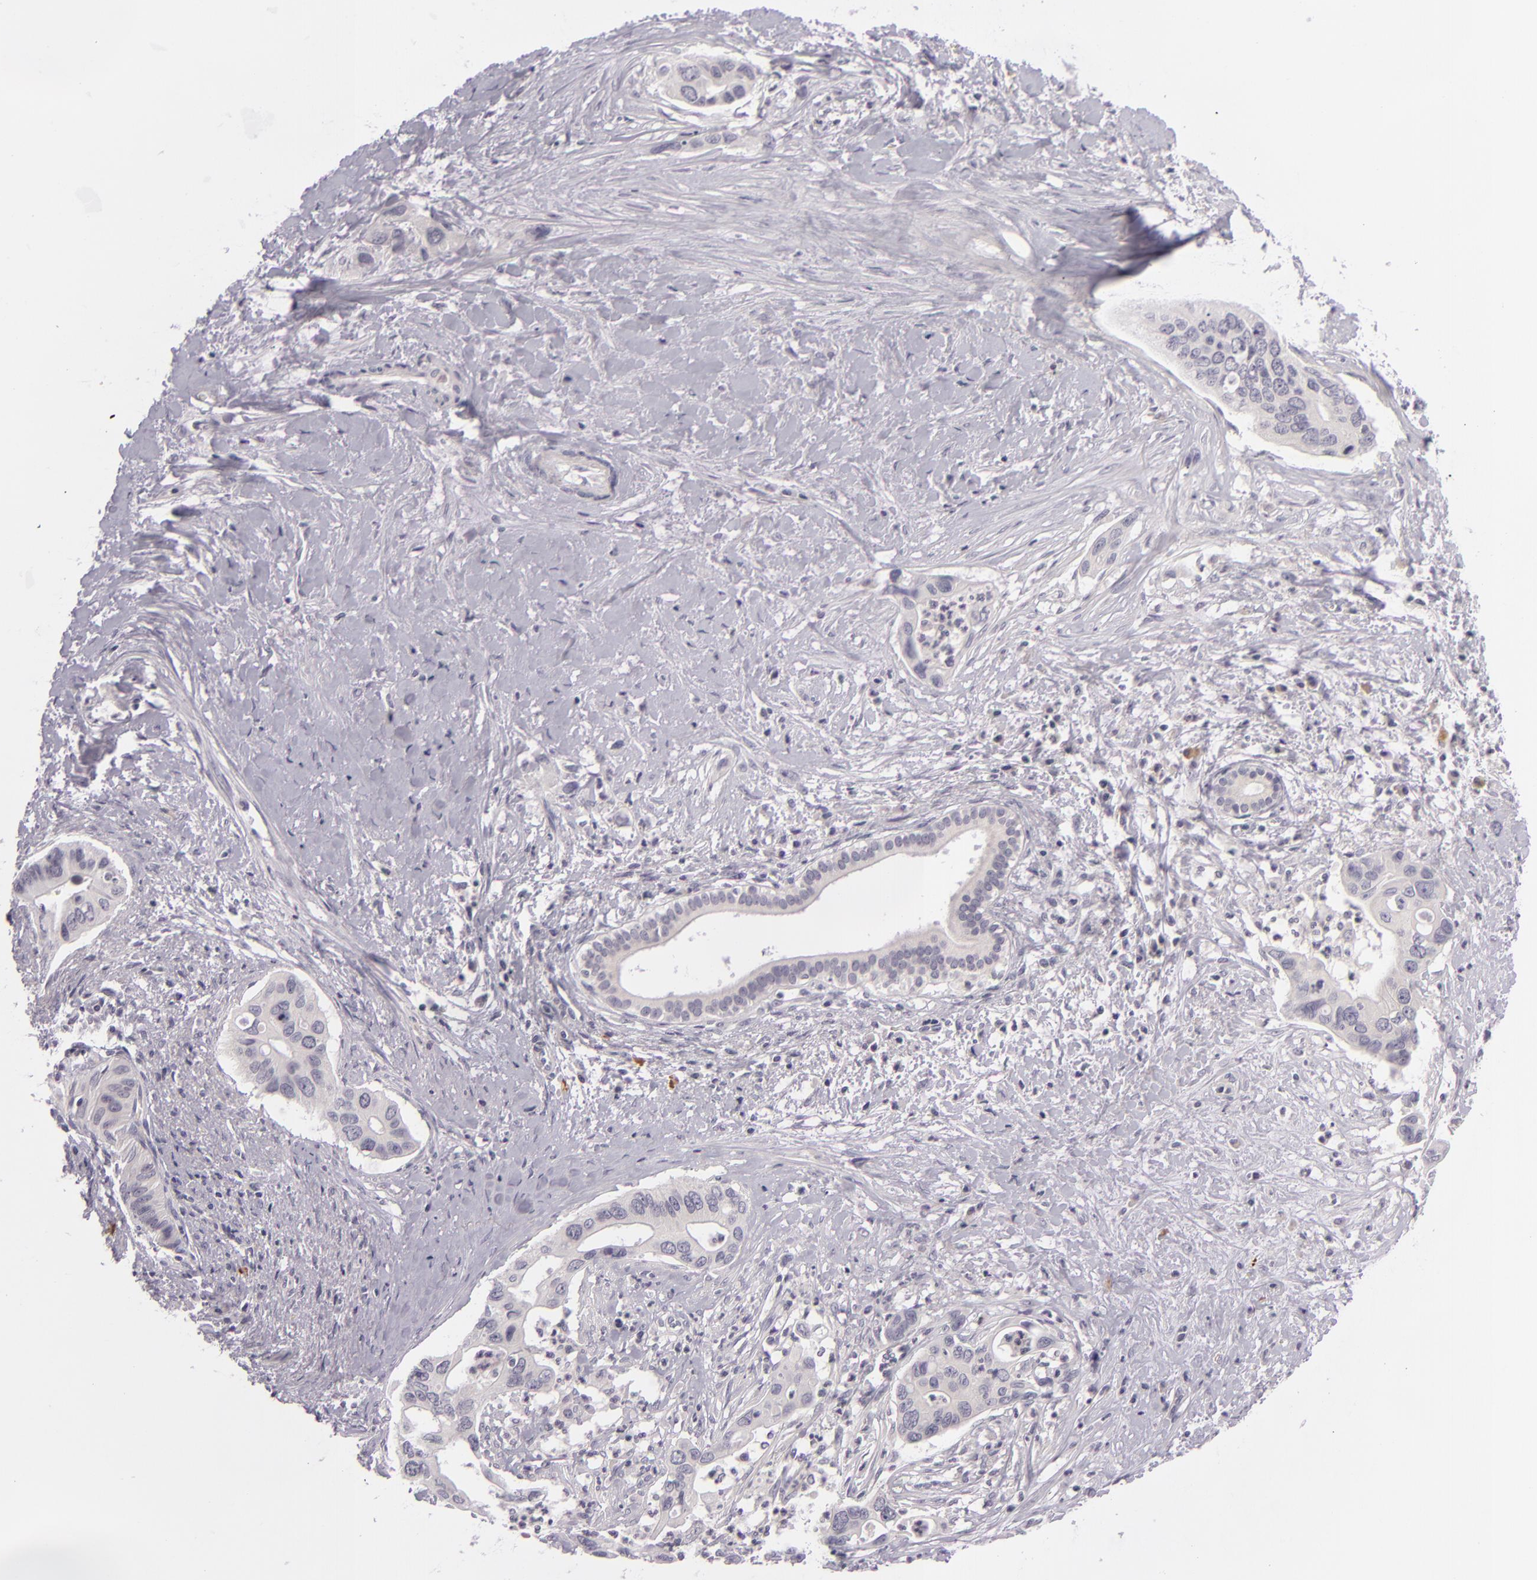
{"staining": {"intensity": "negative", "quantity": "none", "location": "none"}, "tissue": "liver cancer", "cell_type": "Tumor cells", "image_type": "cancer", "snomed": [{"axis": "morphology", "description": "Cholangiocarcinoma"}, {"axis": "topography", "description": "Liver"}], "caption": "This image is of liver cholangiocarcinoma stained with immunohistochemistry to label a protein in brown with the nuclei are counter-stained blue. There is no expression in tumor cells.", "gene": "DAG1", "patient": {"sex": "female", "age": 65}}